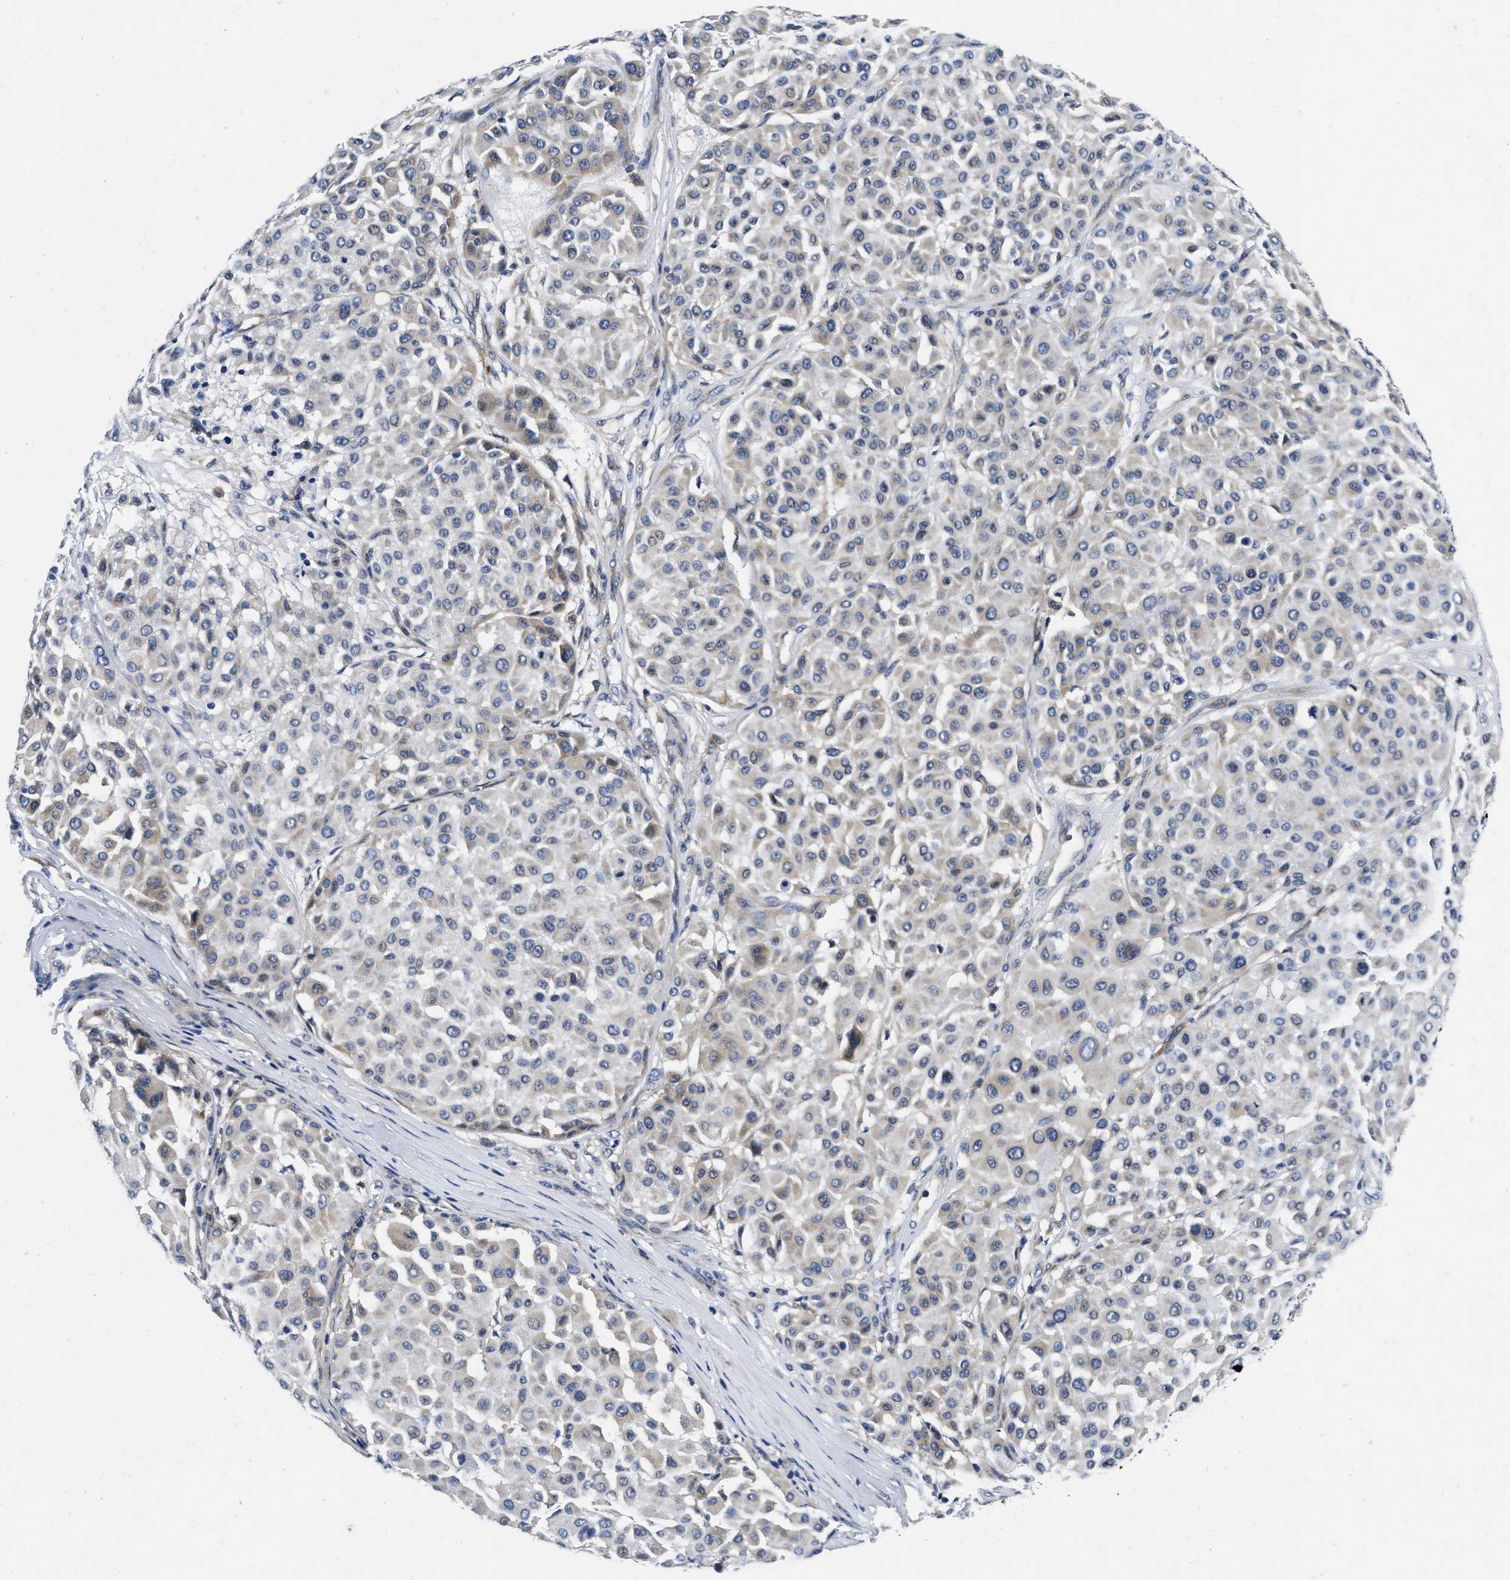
{"staining": {"intensity": "weak", "quantity": "<25%", "location": "cytoplasmic/membranous"}, "tissue": "melanoma", "cell_type": "Tumor cells", "image_type": "cancer", "snomed": [{"axis": "morphology", "description": "Malignant melanoma, Metastatic site"}, {"axis": "topography", "description": "Soft tissue"}], "caption": "Immunohistochemistry image of neoplastic tissue: human melanoma stained with DAB (3,3'-diaminobenzidine) exhibits no significant protein positivity in tumor cells. (DAB (3,3'-diaminobenzidine) immunohistochemistry (IHC) with hematoxylin counter stain).", "gene": "LAD1", "patient": {"sex": "male", "age": 41}}